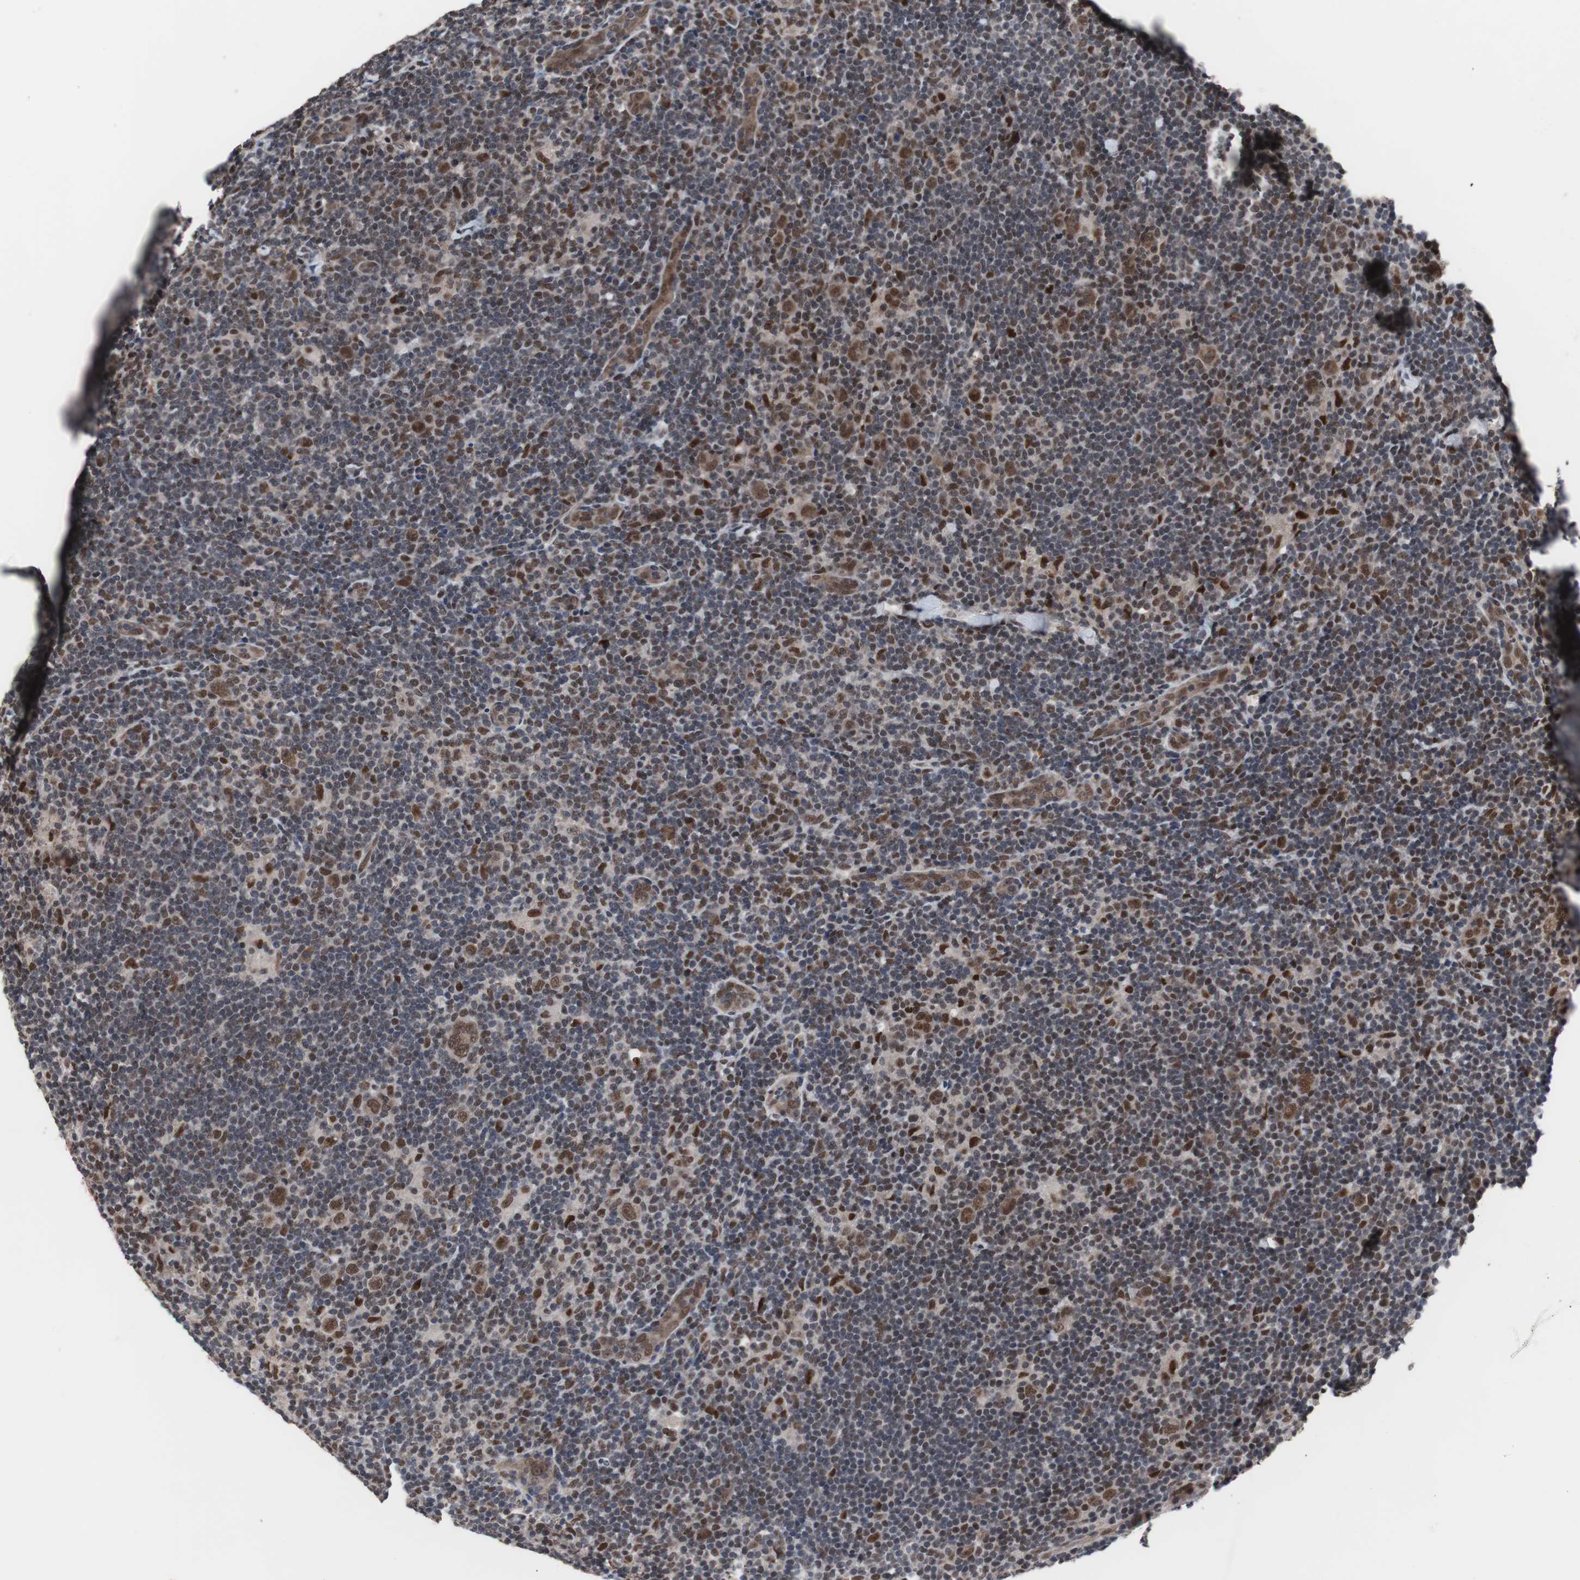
{"staining": {"intensity": "strong", "quantity": ">75%", "location": "cytoplasmic/membranous,nuclear"}, "tissue": "lymphoma", "cell_type": "Tumor cells", "image_type": "cancer", "snomed": [{"axis": "morphology", "description": "Hodgkin's disease, NOS"}, {"axis": "topography", "description": "Lymph node"}], "caption": "Tumor cells display high levels of strong cytoplasmic/membranous and nuclear staining in approximately >75% of cells in Hodgkin's disease. The staining is performed using DAB (3,3'-diaminobenzidine) brown chromogen to label protein expression. The nuclei are counter-stained blue using hematoxylin.", "gene": "GTF2F2", "patient": {"sex": "female", "age": 57}}